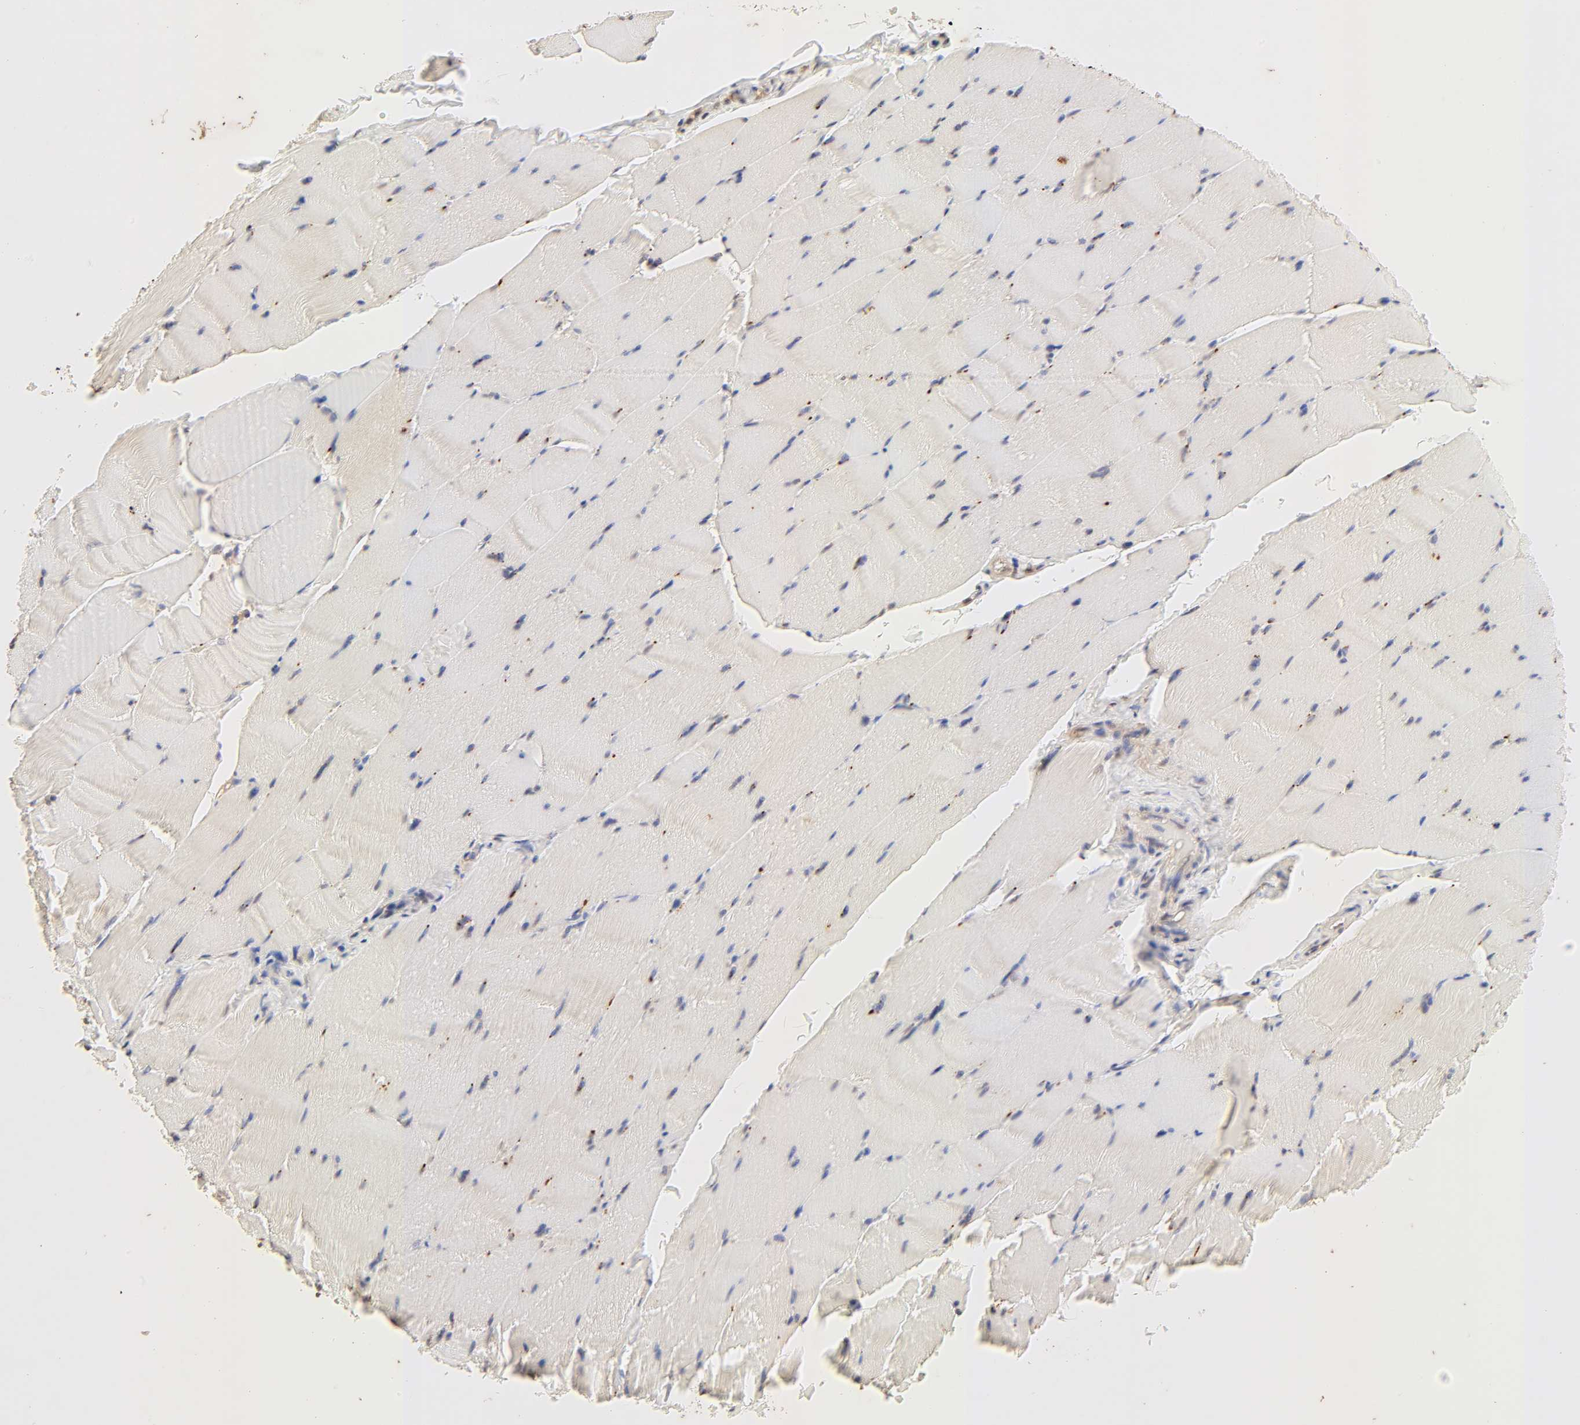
{"staining": {"intensity": "moderate", "quantity": ">75%", "location": "cytoplasmic/membranous,nuclear"}, "tissue": "skeletal muscle", "cell_type": "Myocytes", "image_type": "normal", "snomed": [{"axis": "morphology", "description": "Normal tissue, NOS"}, {"axis": "topography", "description": "Skeletal muscle"}], "caption": "Protein staining by immunohistochemistry (IHC) shows moderate cytoplasmic/membranous,nuclear expression in about >75% of myocytes in unremarkable skeletal muscle.", "gene": "TBL1X", "patient": {"sex": "male", "age": 62}}